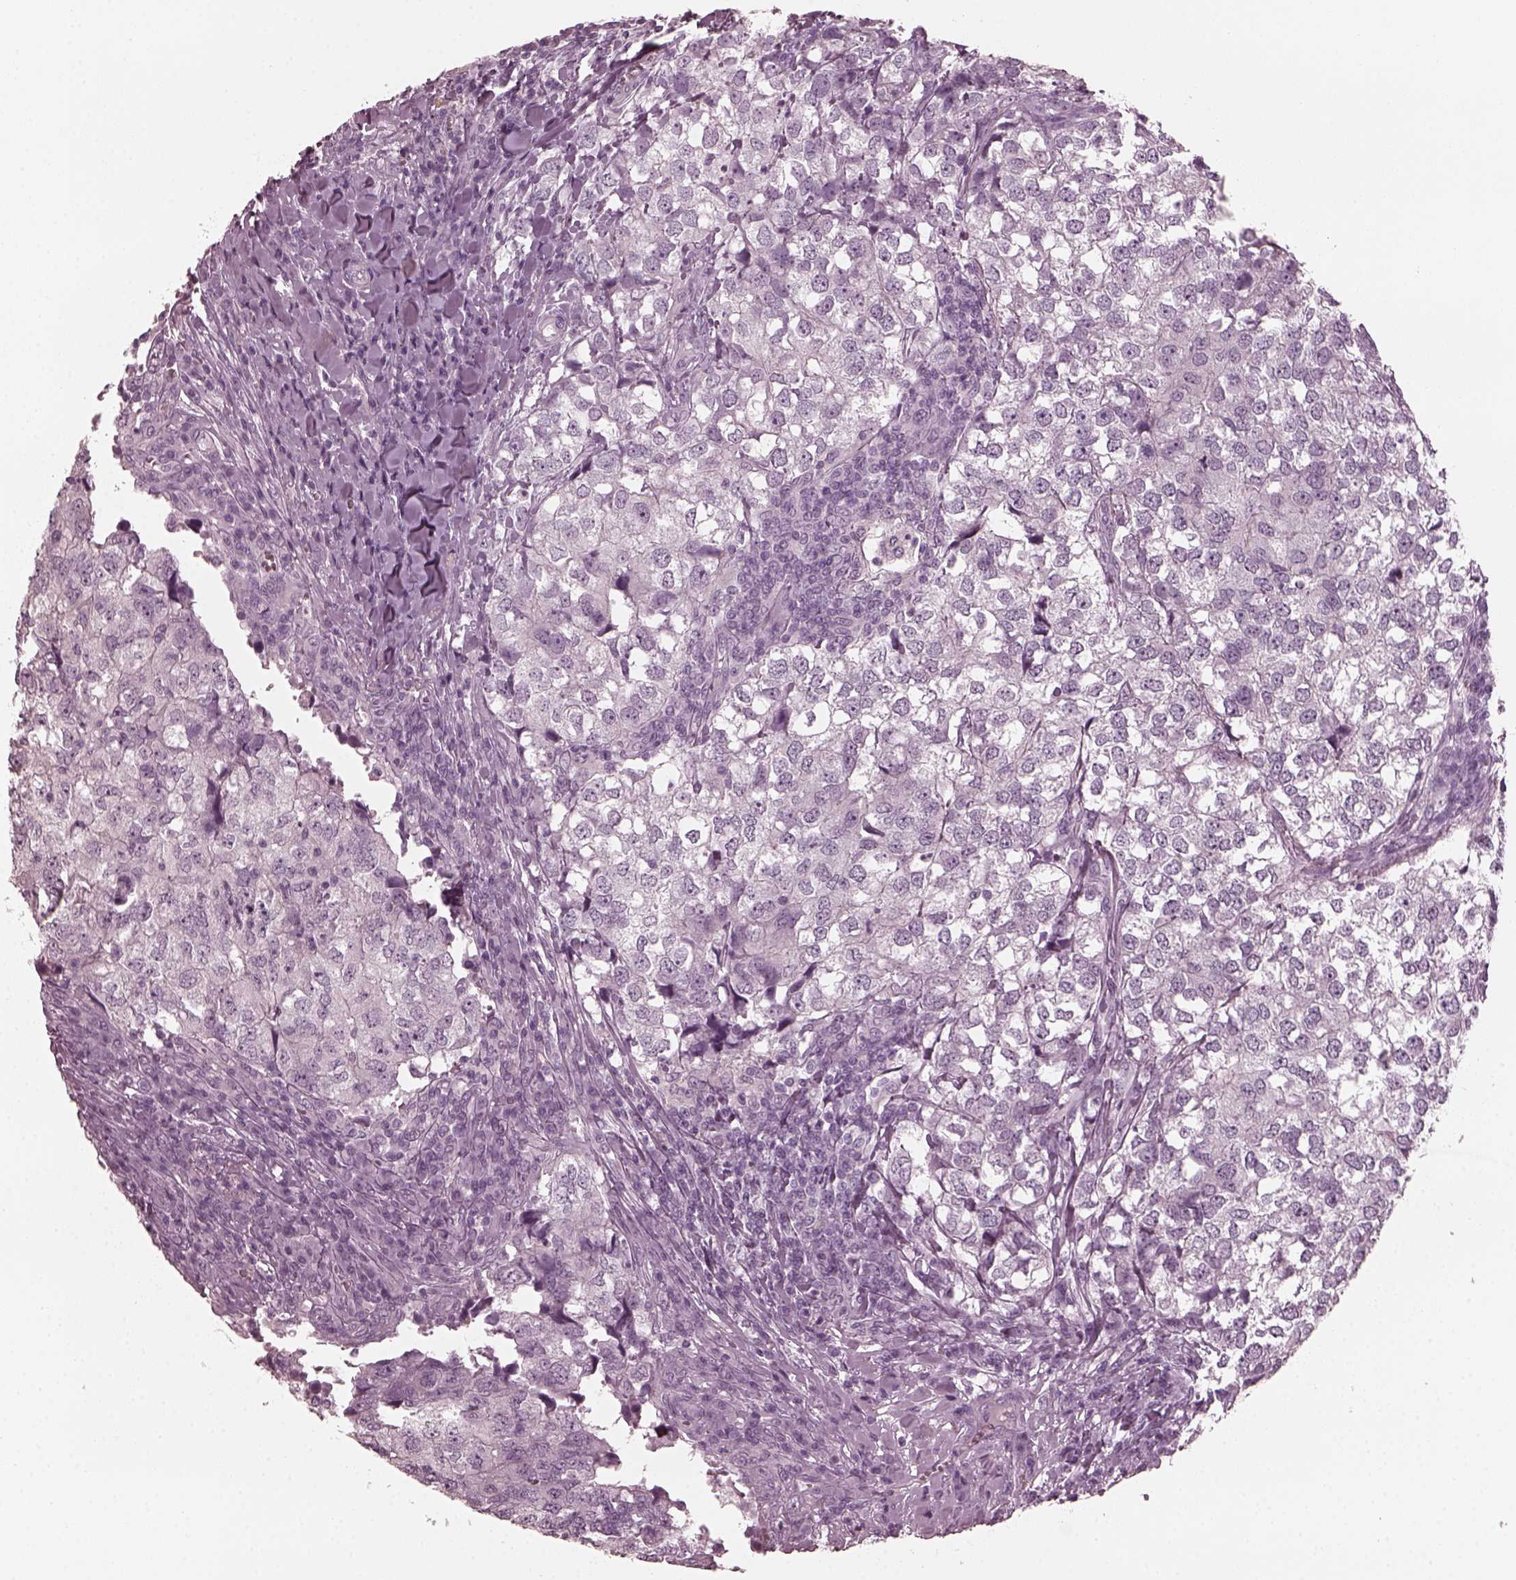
{"staining": {"intensity": "negative", "quantity": "none", "location": "none"}, "tissue": "breast cancer", "cell_type": "Tumor cells", "image_type": "cancer", "snomed": [{"axis": "morphology", "description": "Duct carcinoma"}, {"axis": "topography", "description": "Breast"}], "caption": "DAB (3,3'-diaminobenzidine) immunohistochemical staining of infiltrating ductal carcinoma (breast) shows no significant positivity in tumor cells.", "gene": "GRM6", "patient": {"sex": "female", "age": 30}}